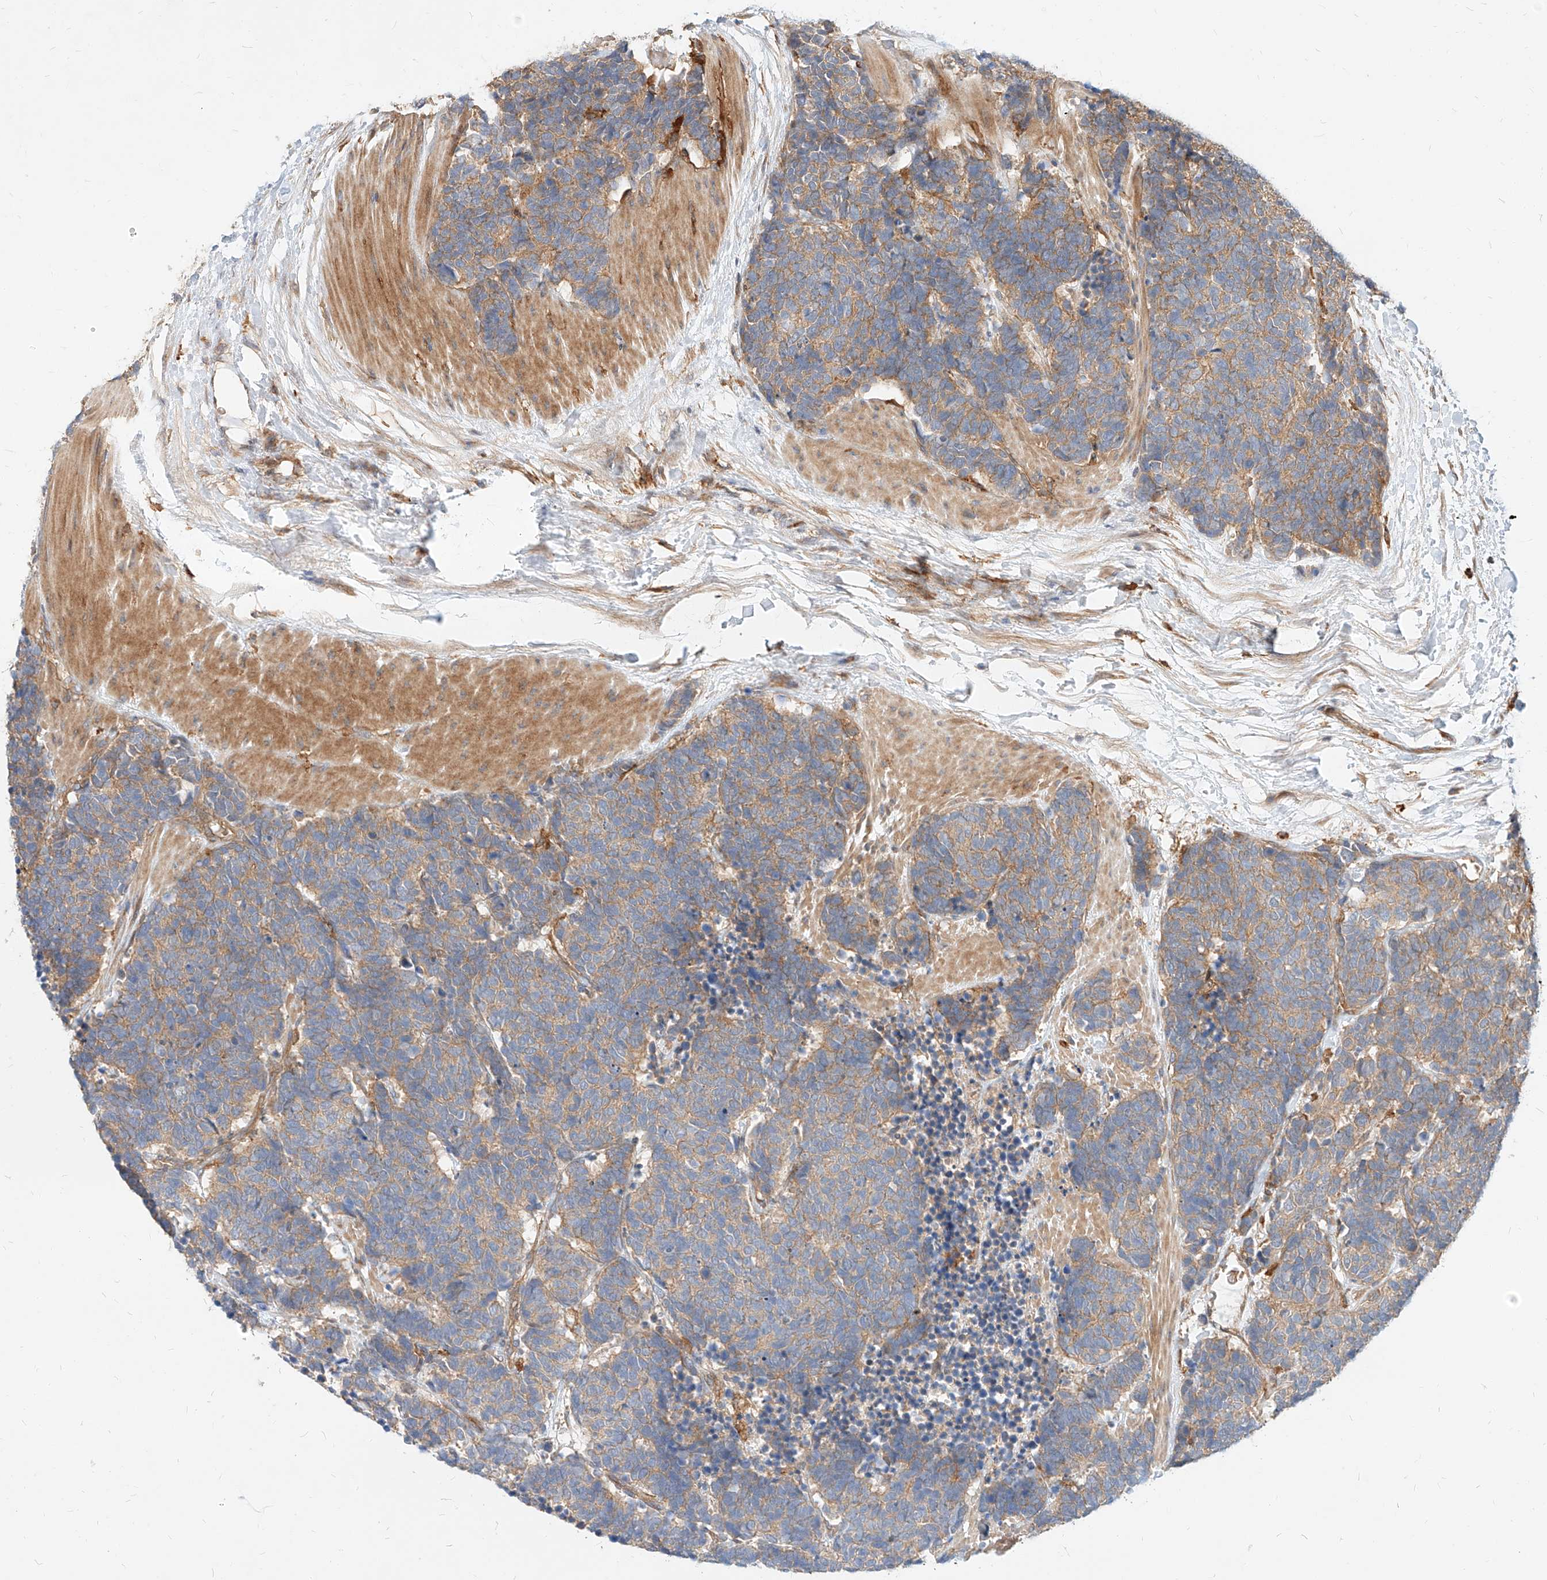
{"staining": {"intensity": "weak", "quantity": ">75%", "location": "cytoplasmic/membranous"}, "tissue": "carcinoid", "cell_type": "Tumor cells", "image_type": "cancer", "snomed": [{"axis": "morphology", "description": "Carcinoma, NOS"}, {"axis": "morphology", "description": "Carcinoid, malignant, NOS"}, {"axis": "topography", "description": "Urinary bladder"}], "caption": "The micrograph reveals a brown stain indicating the presence of a protein in the cytoplasmic/membranous of tumor cells in carcinoid. (DAB (3,3'-diaminobenzidine) IHC with brightfield microscopy, high magnification).", "gene": "NFAM1", "patient": {"sex": "male", "age": 57}}